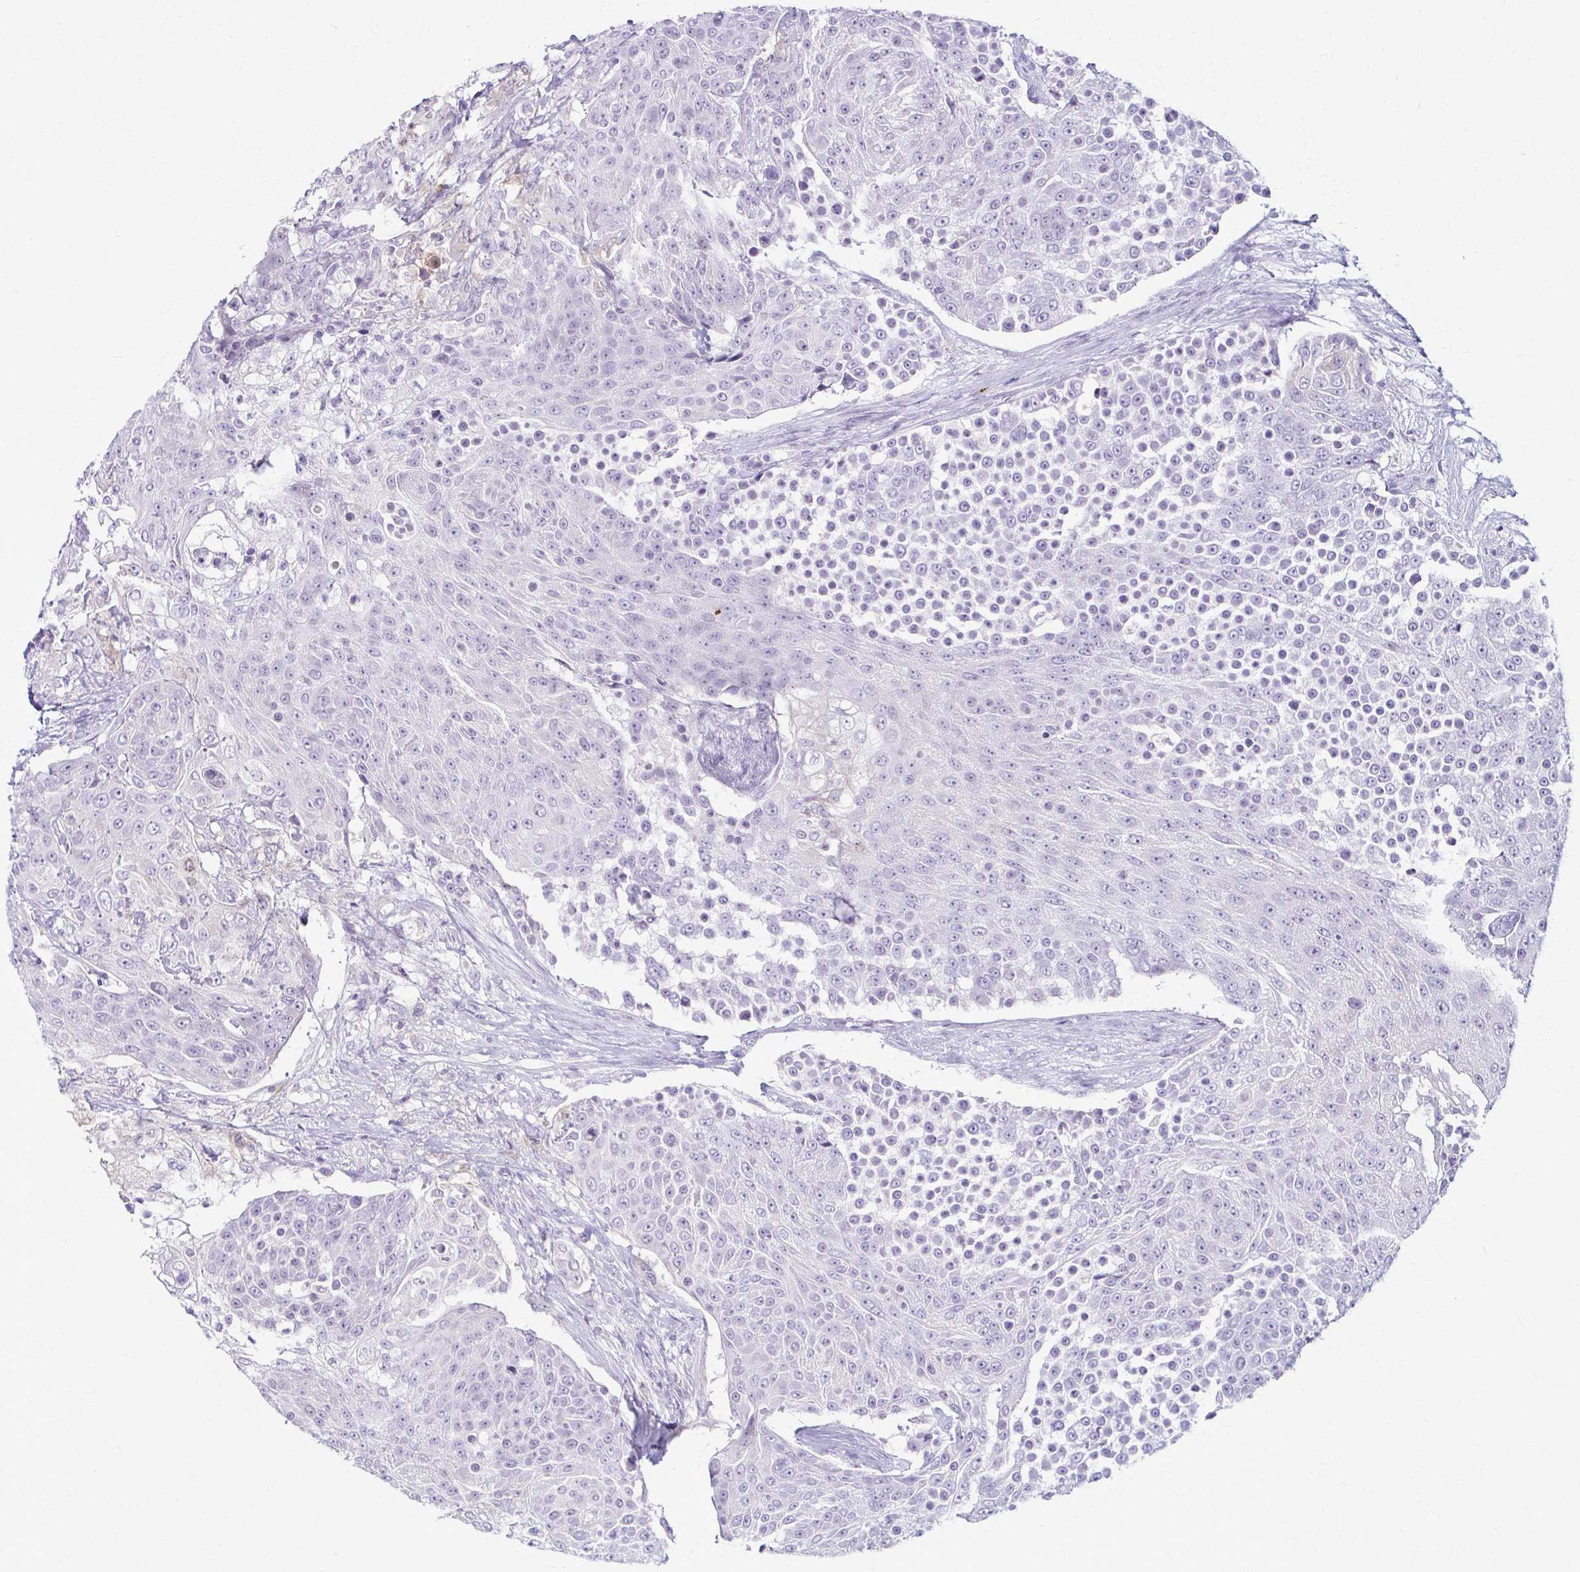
{"staining": {"intensity": "negative", "quantity": "none", "location": "none"}, "tissue": "urothelial cancer", "cell_type": "Tumor cells", "image_type": "cancer", "snomed": [{"axis": "morphology", "description": "Urothelial carcinoma, High grade"}, {"axis": "topography", "description": "Urinary bladder"}], "caption": "This image is of urothelial cancer stained with immunohistochemistry to label a protein in brown with the nuclei are counter-stained blue. There is no positivity in tumor cells.", "gene": "LDLRAP1", "patient": {"sex": "female", "age": 63}}